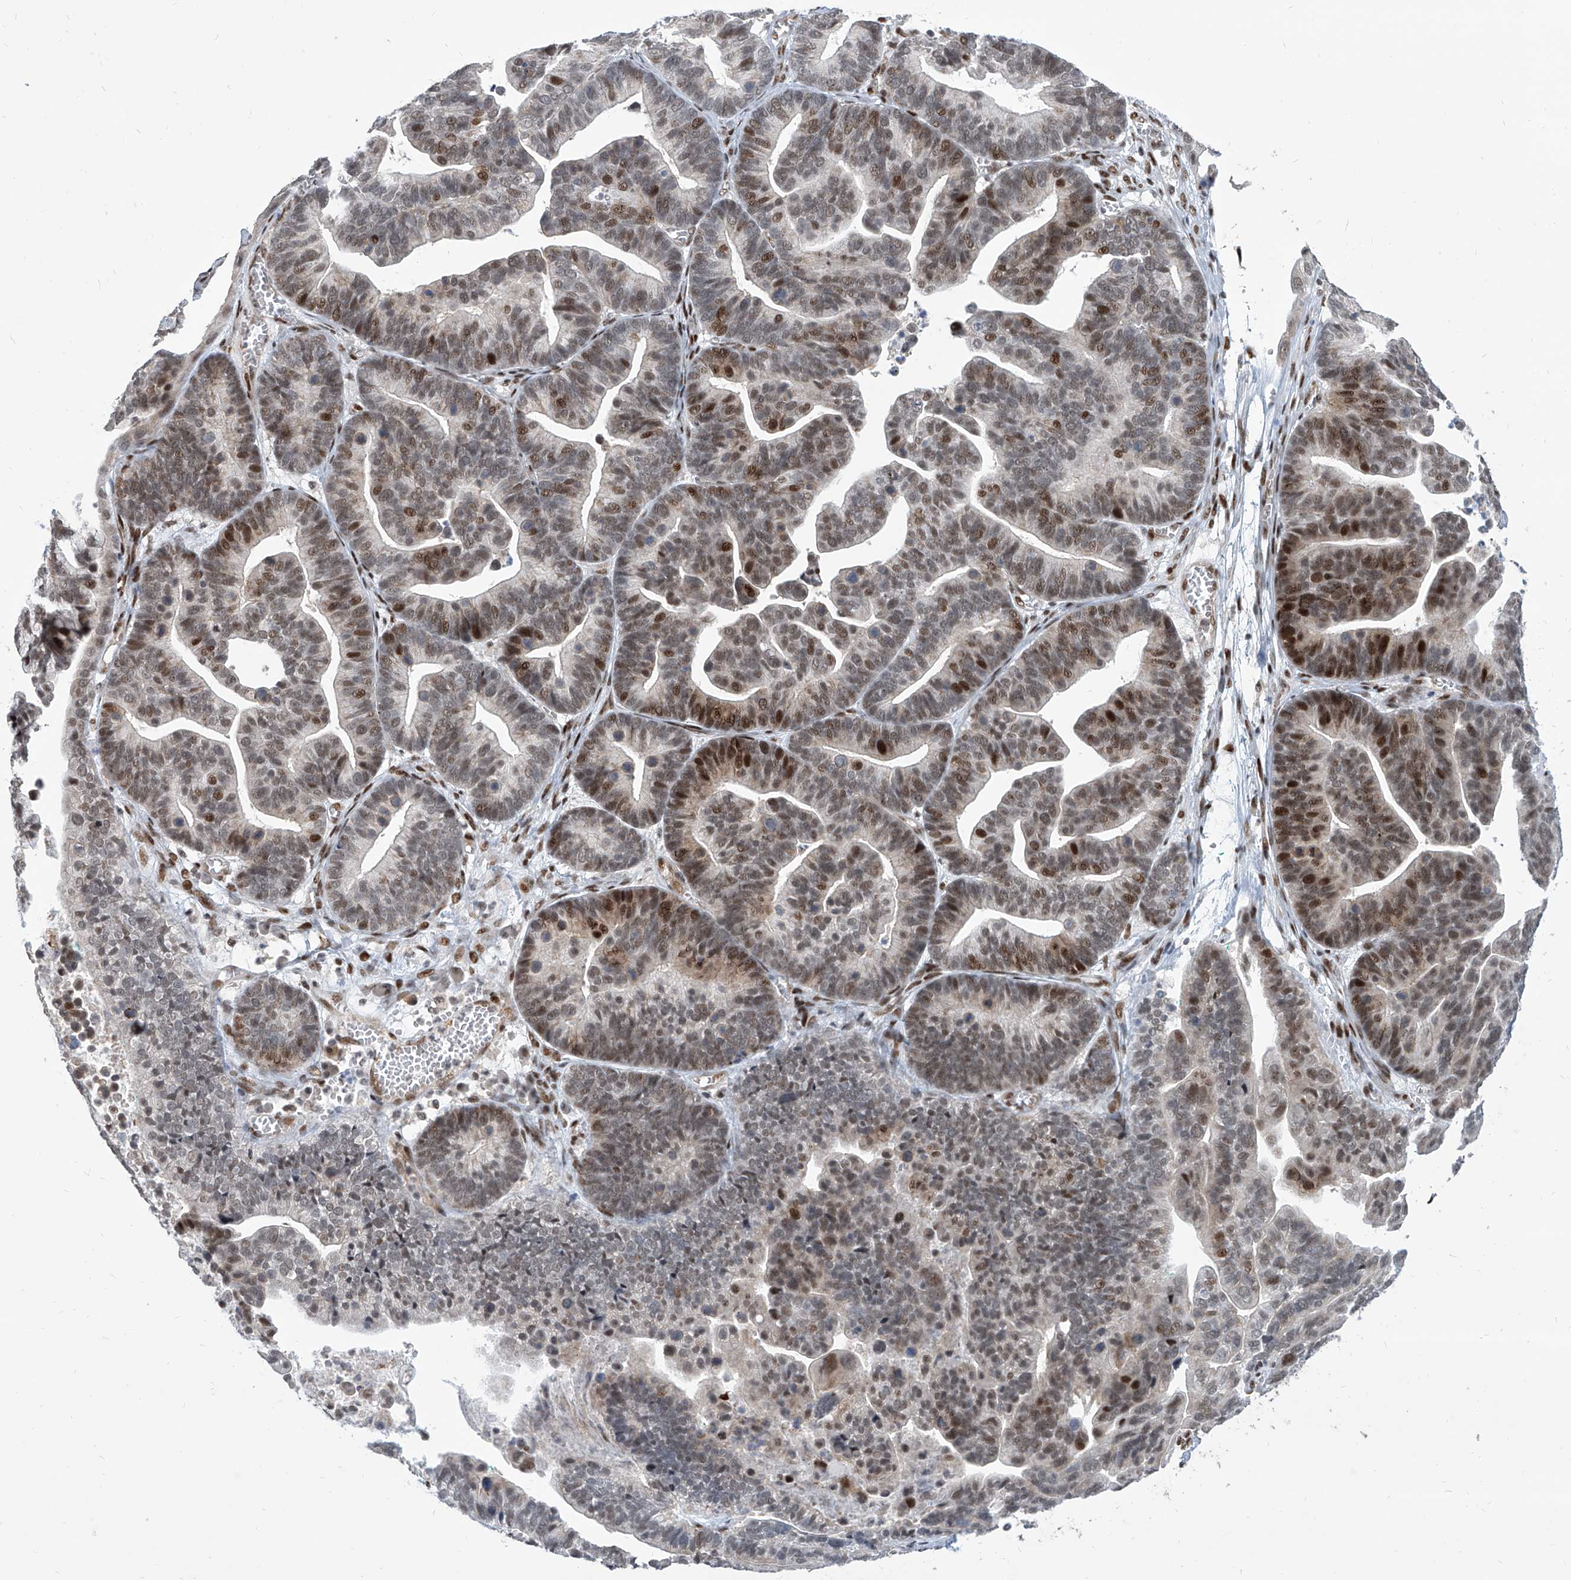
{"staining": {"intensity": "moderate", "quantity": "25%-75%", "location": "nuclear"}, "tissue": "ovarian cancer", "cell_type": "Tumor cells", "image_type": "cancer", "snomed": [{"axis": "morphology", "description": "Cystadenocarcinoma, serous, NOS"}, {"axis": "topography", "description": "Ovary"}], "caption": "Immunohistochemistry (IHC) photomicrograph of ovarian cancer (serous cystadenocarcinoma) stained for a protein (brown), which displays medium levels of moderate nuclear positivity in approximately 25%-75% of tumor cells.", "gene": "IRF2", "patient": {"sex": "female", "age": 56}}